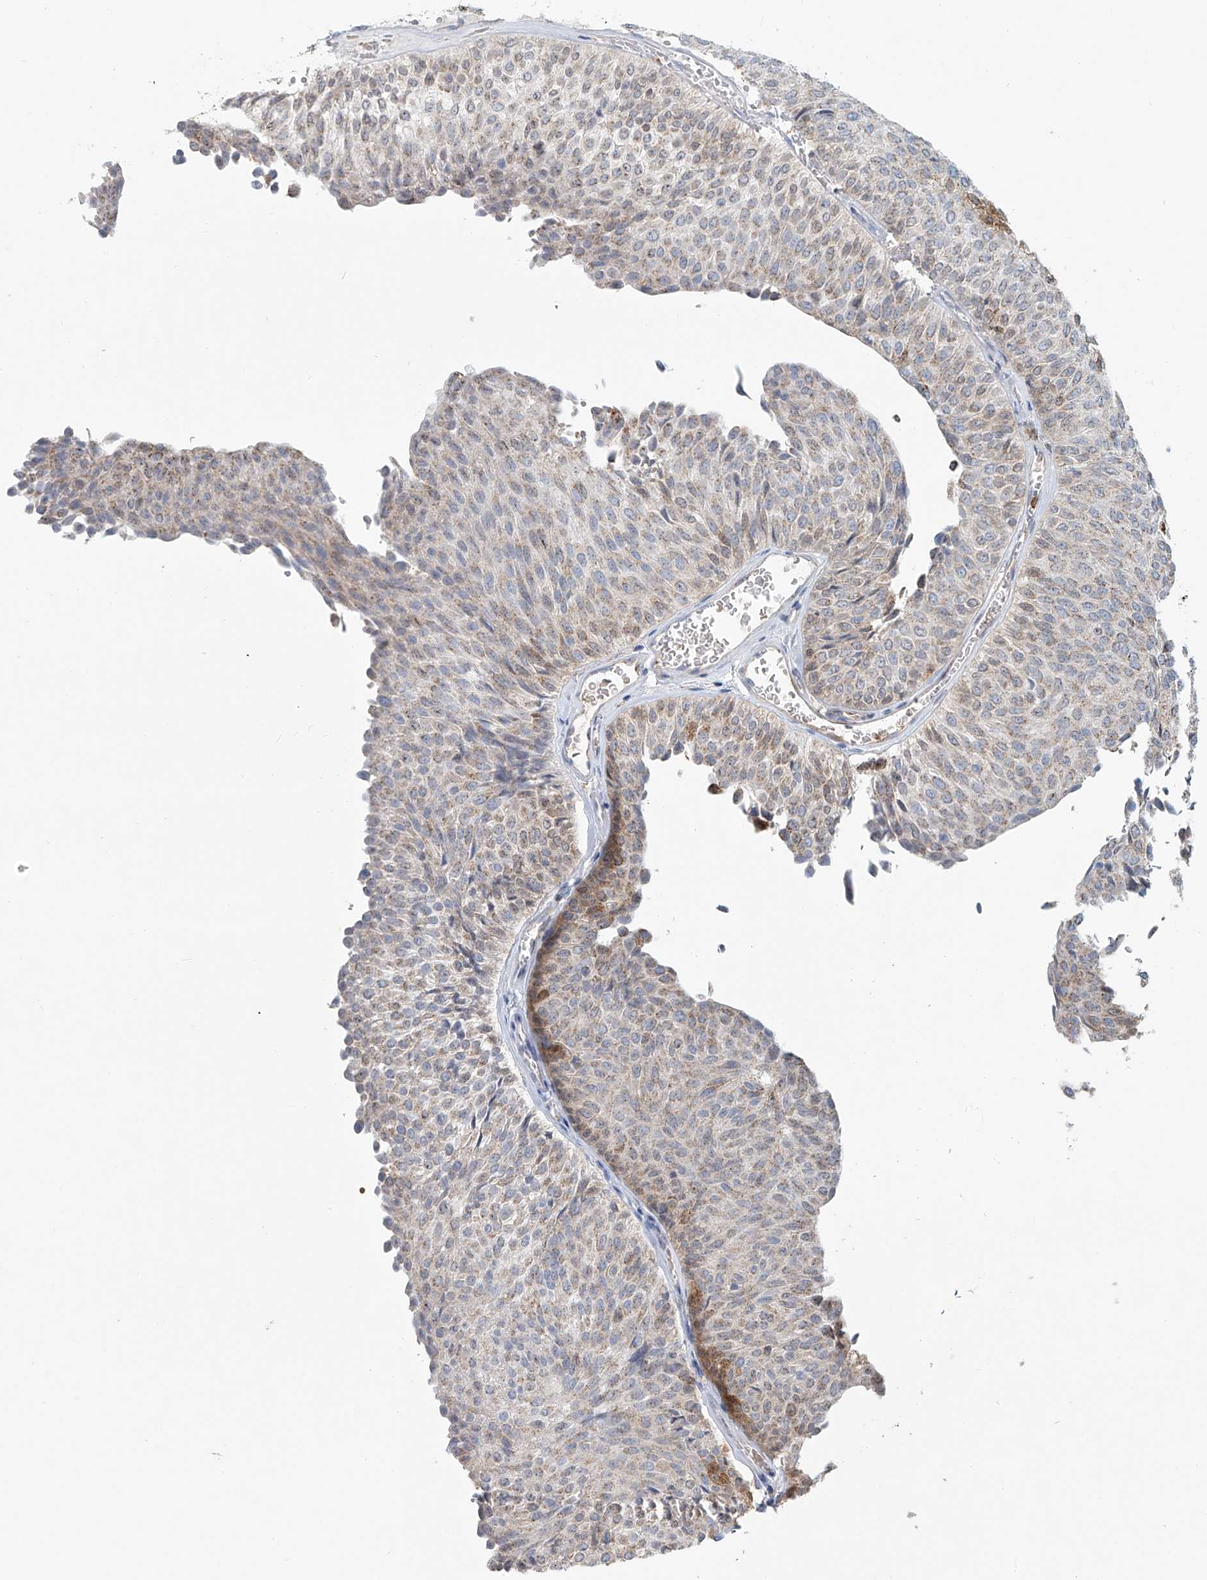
{"staining": {"intensity": "moderate", "quantity": "25%-75%", "location": "cytoplasmic/membranous"}, "tissue": "urothelial cancer", "cell_type": "Tumor cells", "image_type": "cancer", "snomed": [{"axis": "morphology", "description": "Urothelial carcinoma, Low grade"}, {"axis": "topography", "description": "Urinary bladder"}], "caption": "Immunohistochemical staining of human urothelial cancer reveals medium levels of moderate cytoplasmic/membranous protein staining in about 25%-75% of tumor cells.", "gene": "PTPRA", "patient": {"sex": "male", "age": 78}}